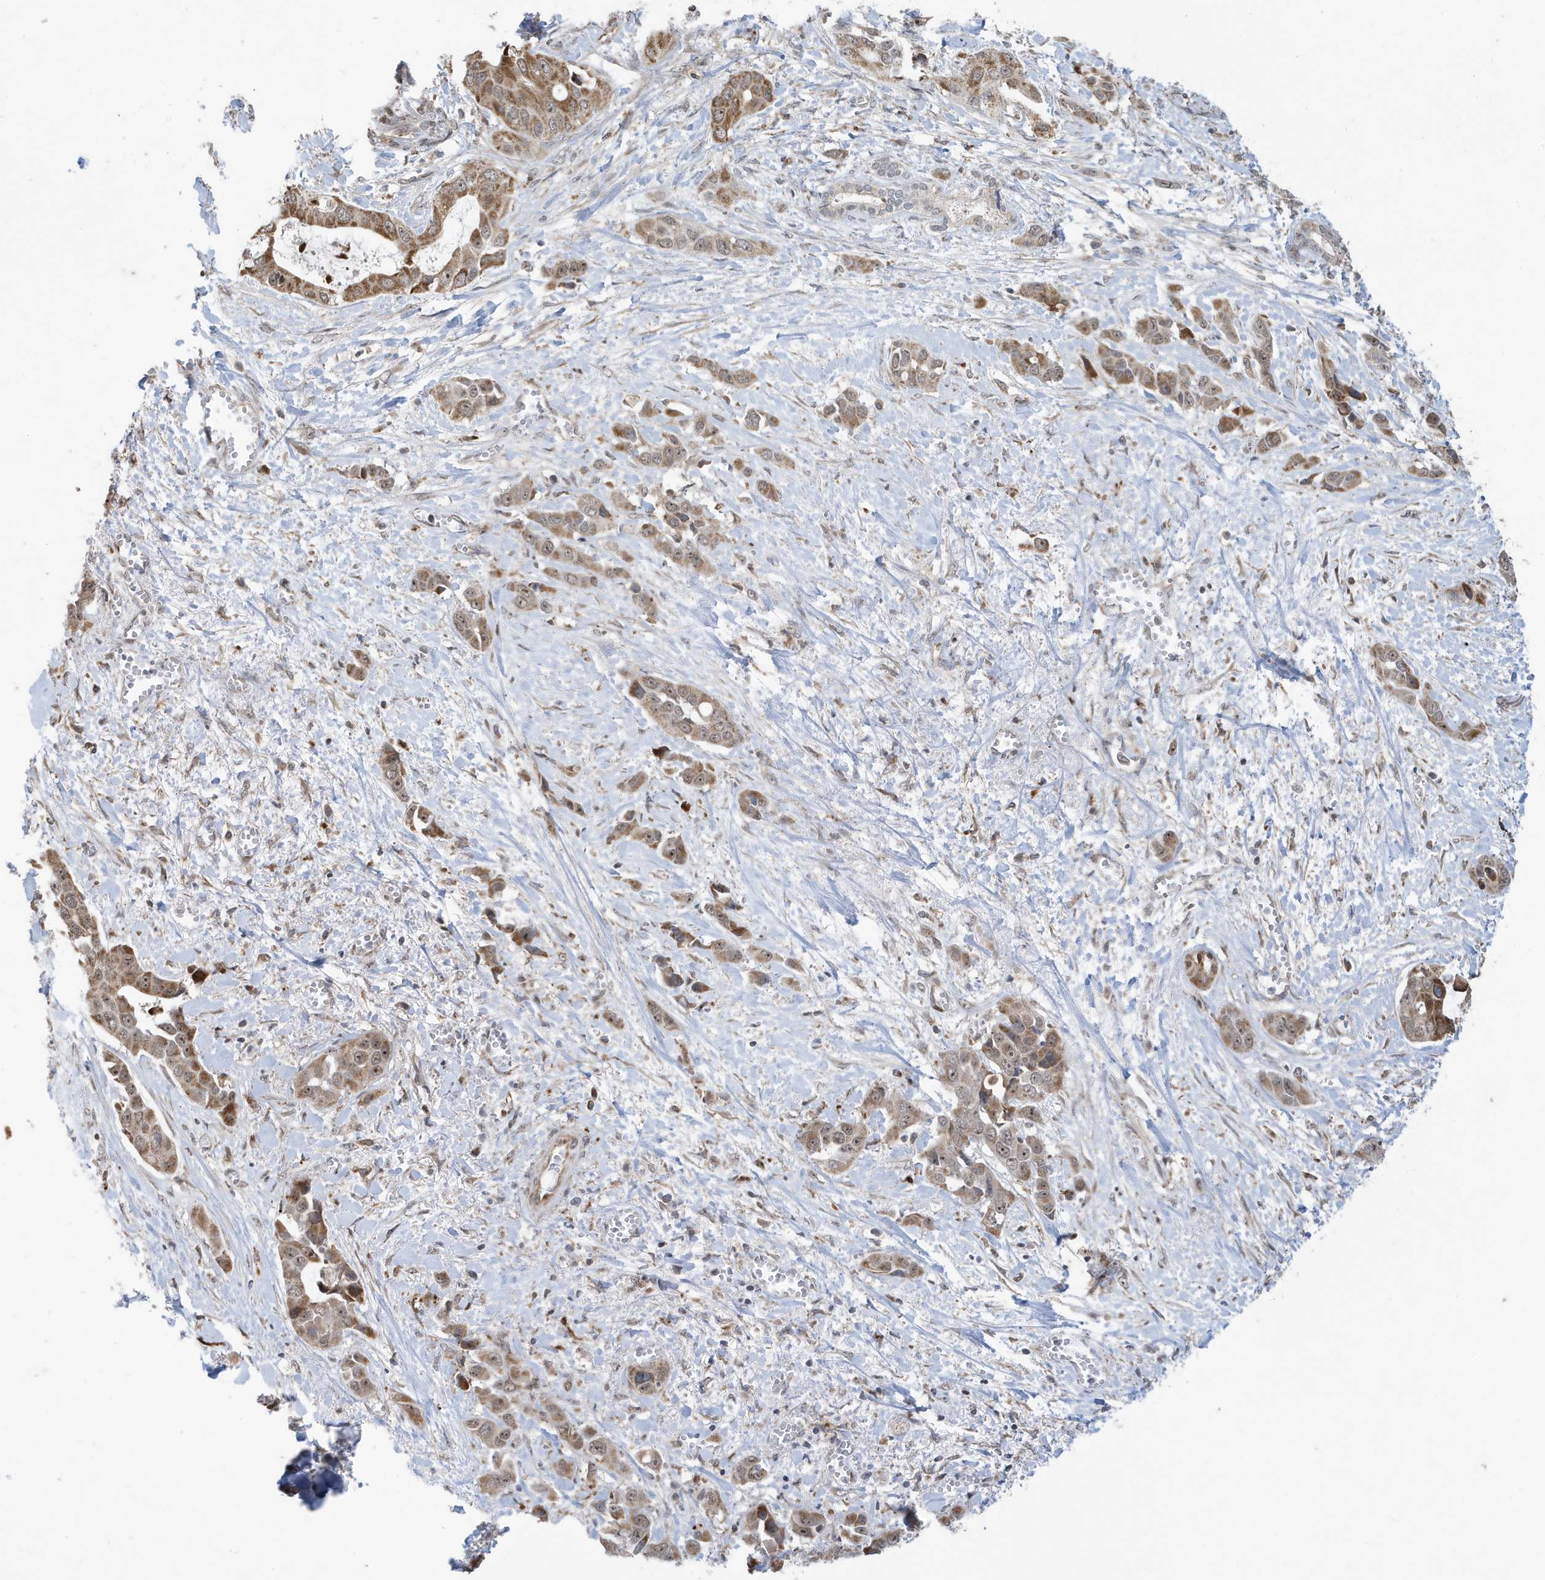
{"staining": {"intensity": "moderate", "quantity": ">75%", "location": "cytoplasmic/membranous,nuclear"}, "tissue": "liver cancer", "cell_type": "Tumor cells", "image_type": "cancer", "snomed": [{"axis": "morphology", "description": "Cholangiocarcinoma"}, {"axis": "topography", "description": "Liver"}], "caption": "Cholangiocarcinoma (liver) stained with a protein marker demonstrates moderate staining in tumor cells.", "gene": "FAM9B", "patient": {"sex": "female", "age": 52}}